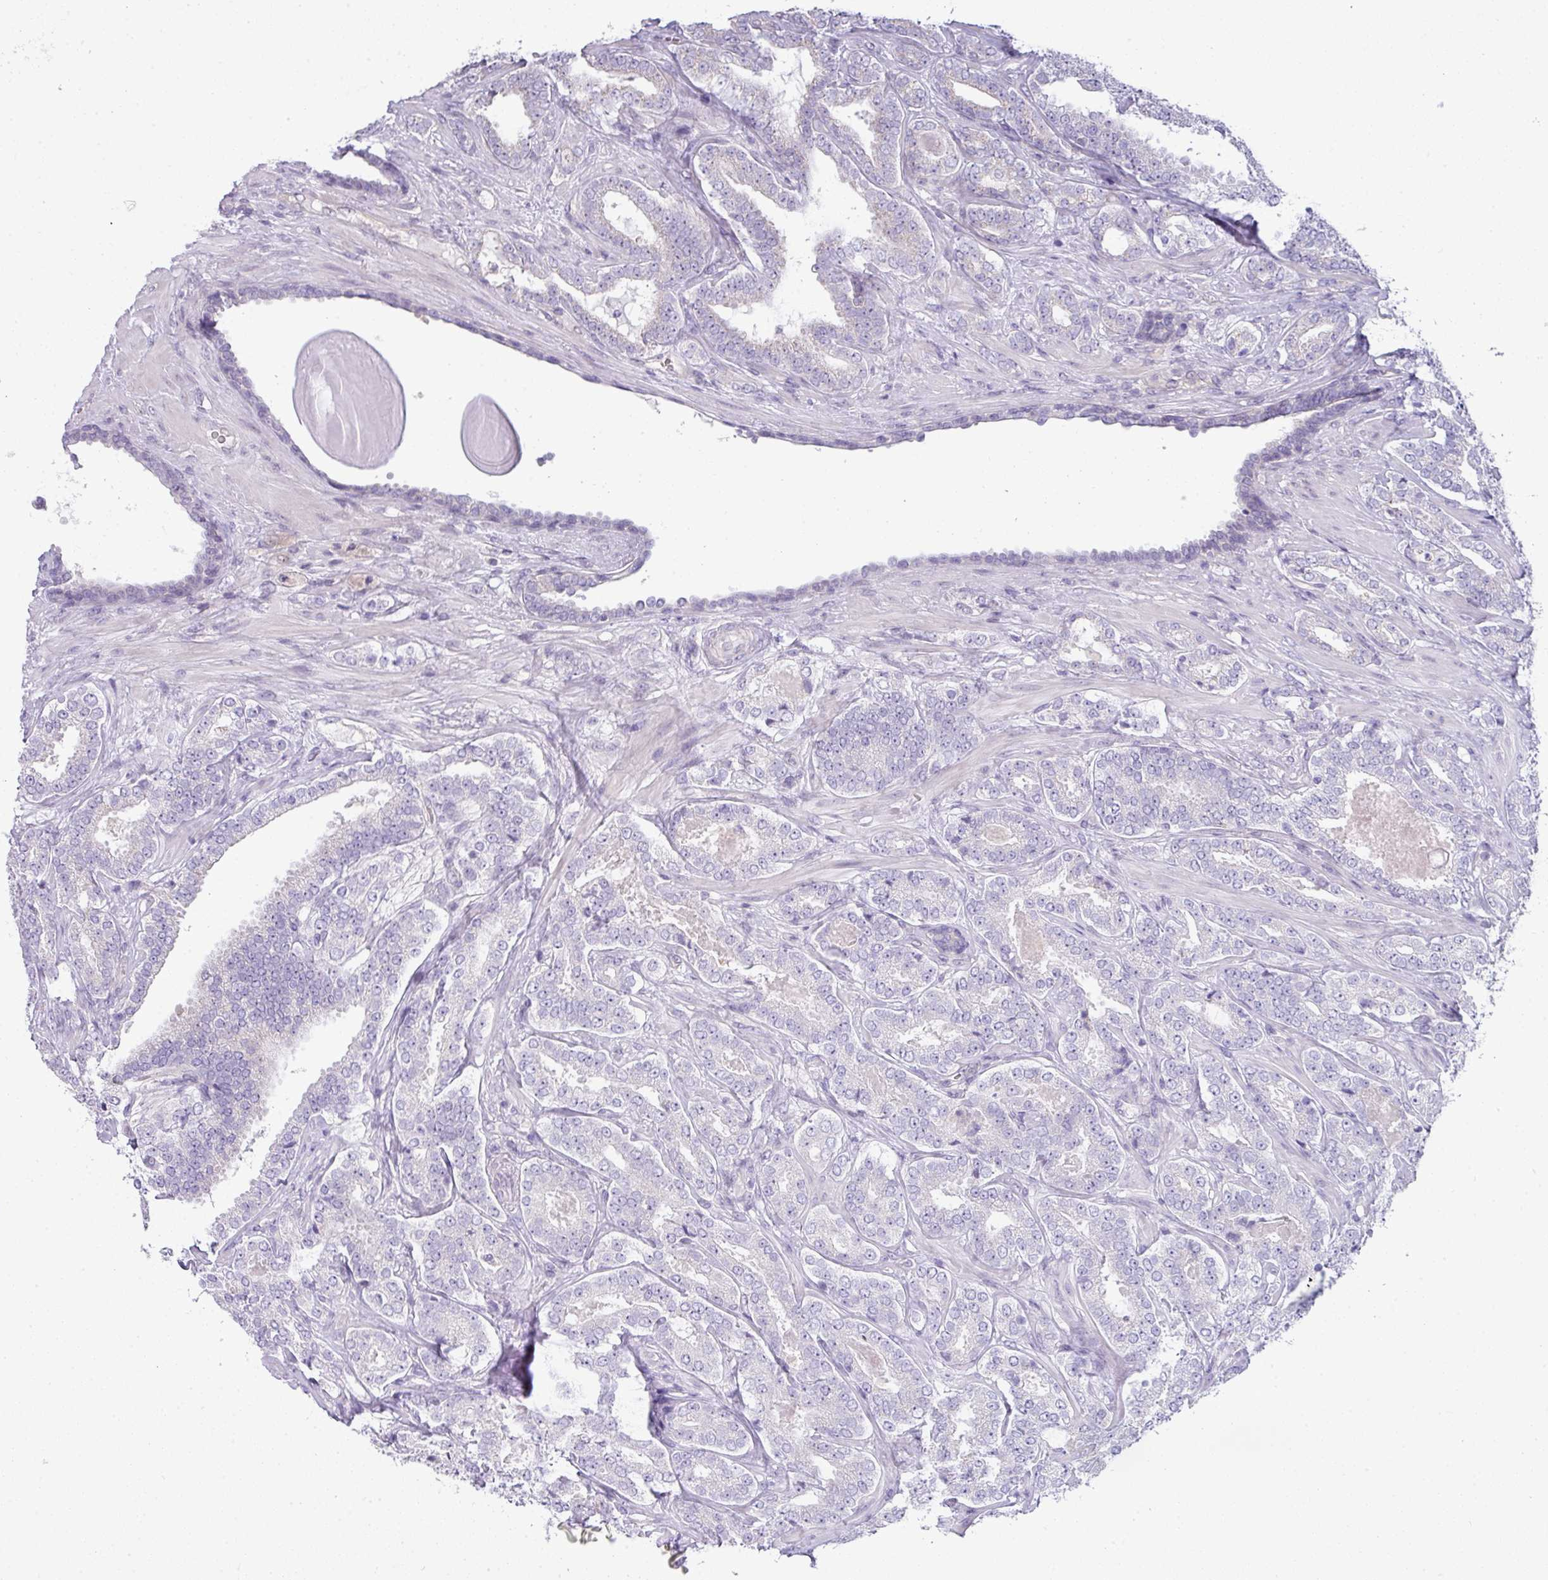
{"staining": {"intensity": "negative", "quantity": "none", "location": "none"}, "tissue": "prostate cancer", "cell_type": "Tumor cells", "image_type": "cancer", "snomed": [{"axis": "morphology", "description": "Adenocarcinoma, High grade"}, {"axis": "topography", "description": "Prostate"}], "caption": "Prostate high-grade adenocarcinoma was stained to show a protein in brown. There is no significant positivity in tumor cells.", "gene": "STAT5A", "patient": {"sex": "male", "age": 65}}